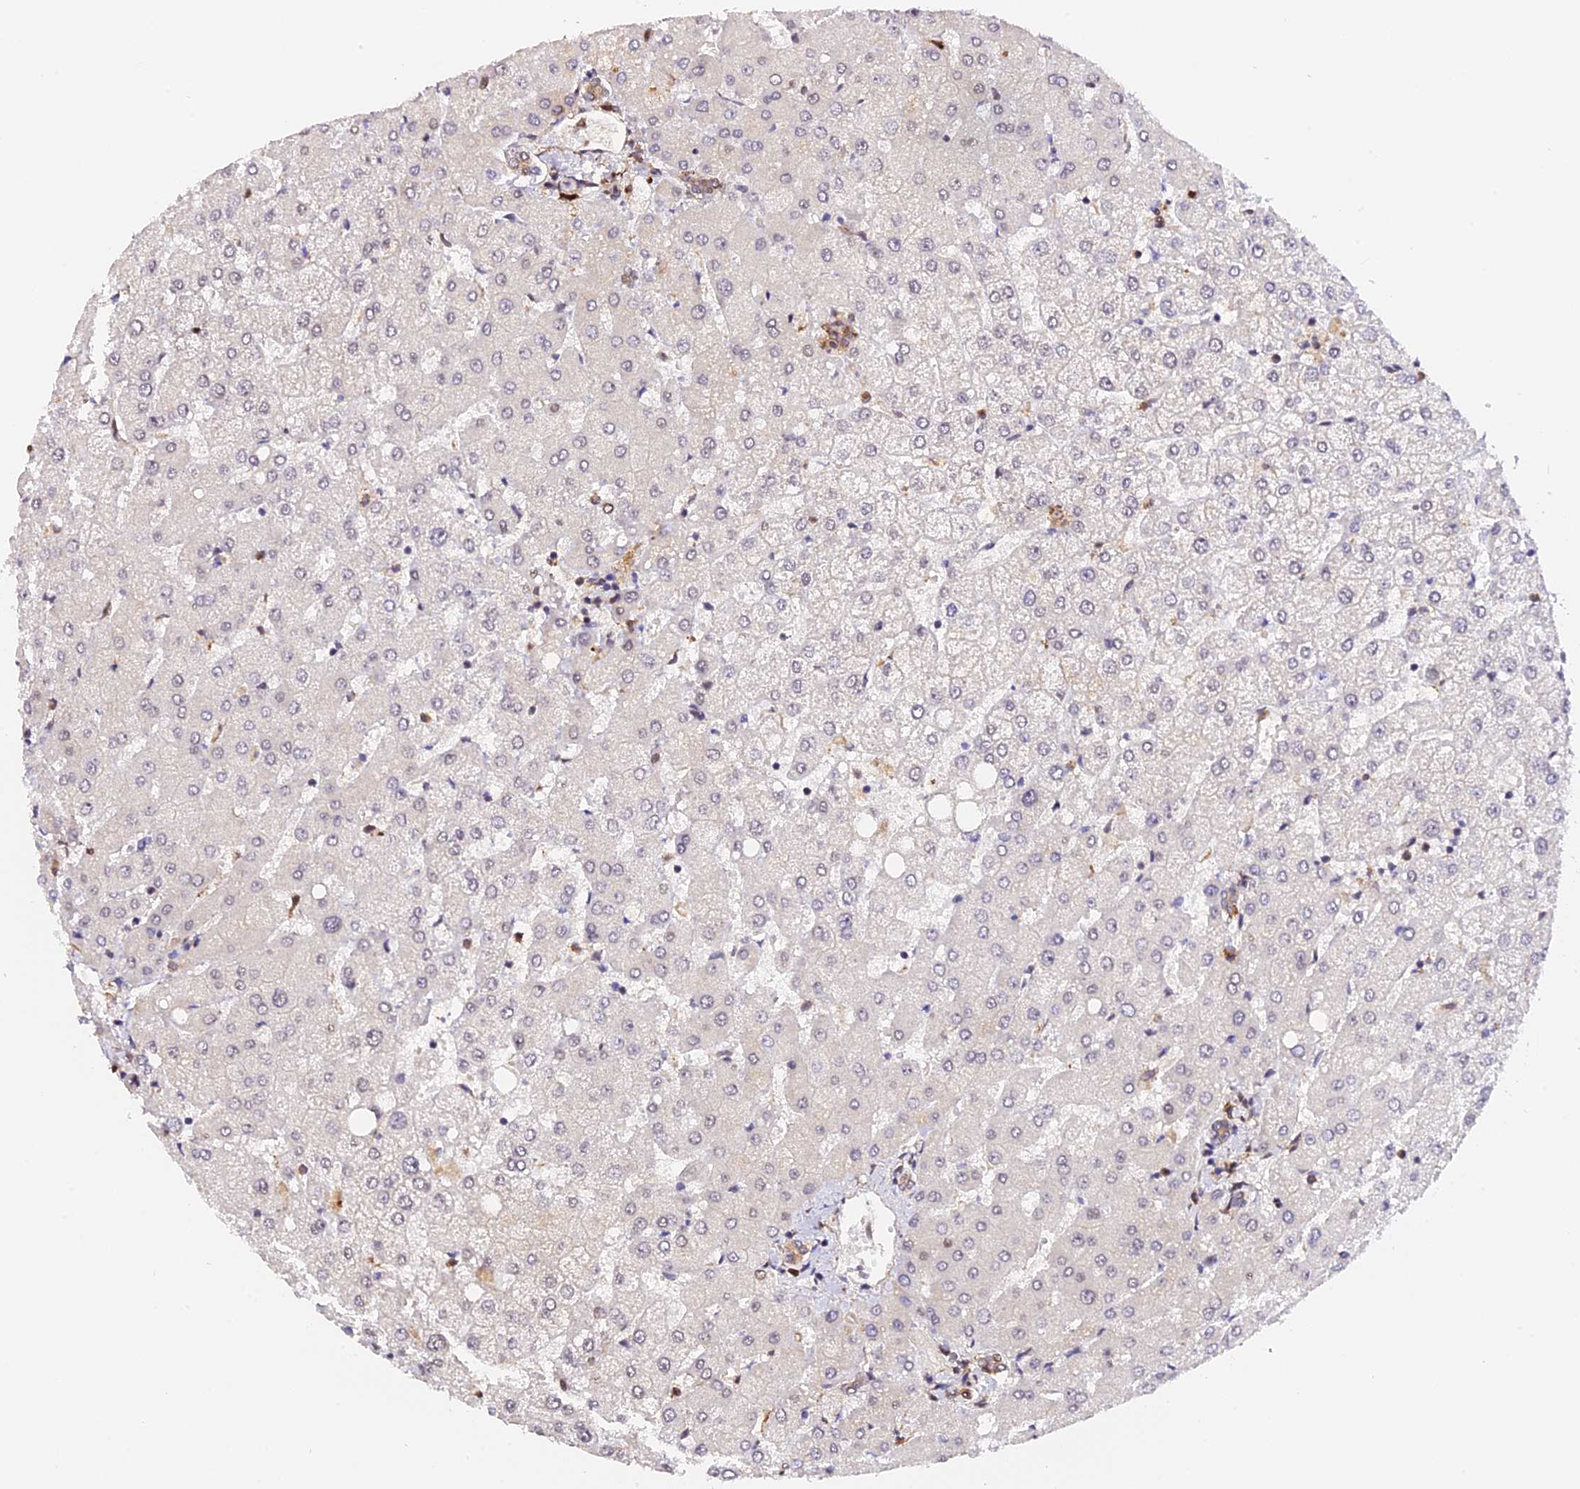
{"staining": {"intensity": "weak", "quantity": "<25%", "location": "cytoplasmic/membranous"}, "tissue": "liver", "cell_type": "Cholangiocytes", "image_type": "normal", "snomed": [{"axis": "morphology", "description": "Normal tissue, NOS"}, {"axis": "topography", "description": "Liver"}], "caption": "The histopathology image demonstrates no staining of cholangiocytes in unremarkable liver.", "gene": "HERPUD1", "patient": {"sex": "female", "age": 54}}